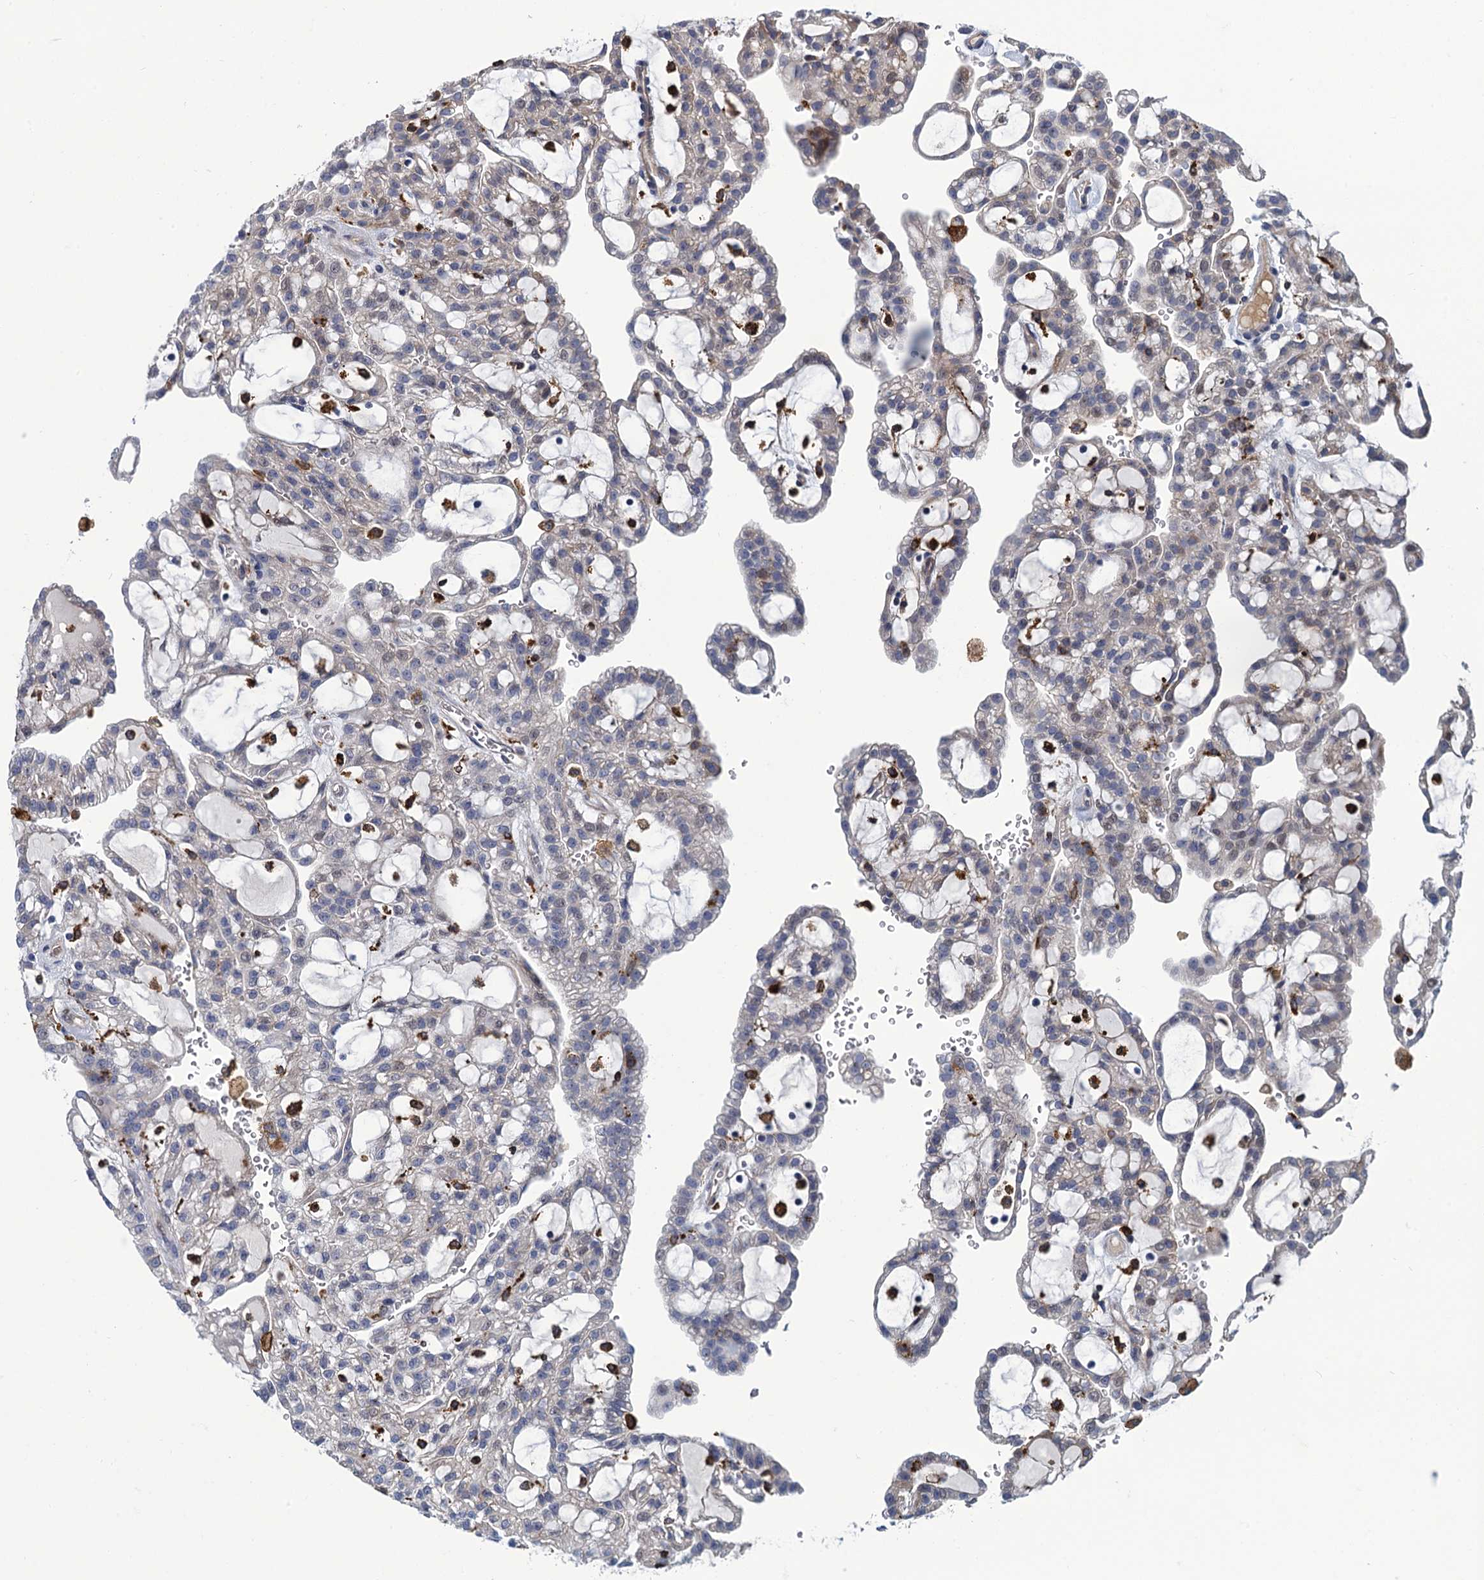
{"staining": {"intensity": "negative", "quantity": "none", "location": "none"}, "tissue": "renal cancer", "cell_type": "Tumor cells", "image_type": "cancer", "snomed": [{"axis": "morphology", "description": "Adenocarcinoma, NOS"}, {"axis": "topography", "description": "Kidney"}], "caption": "Adenocarcinoma (renal) was stained to show a protein in brown. There is no significant positivity in tumor cells.", "gene": "DNHD1", "patient": {"sex": "male", "age": 63}}